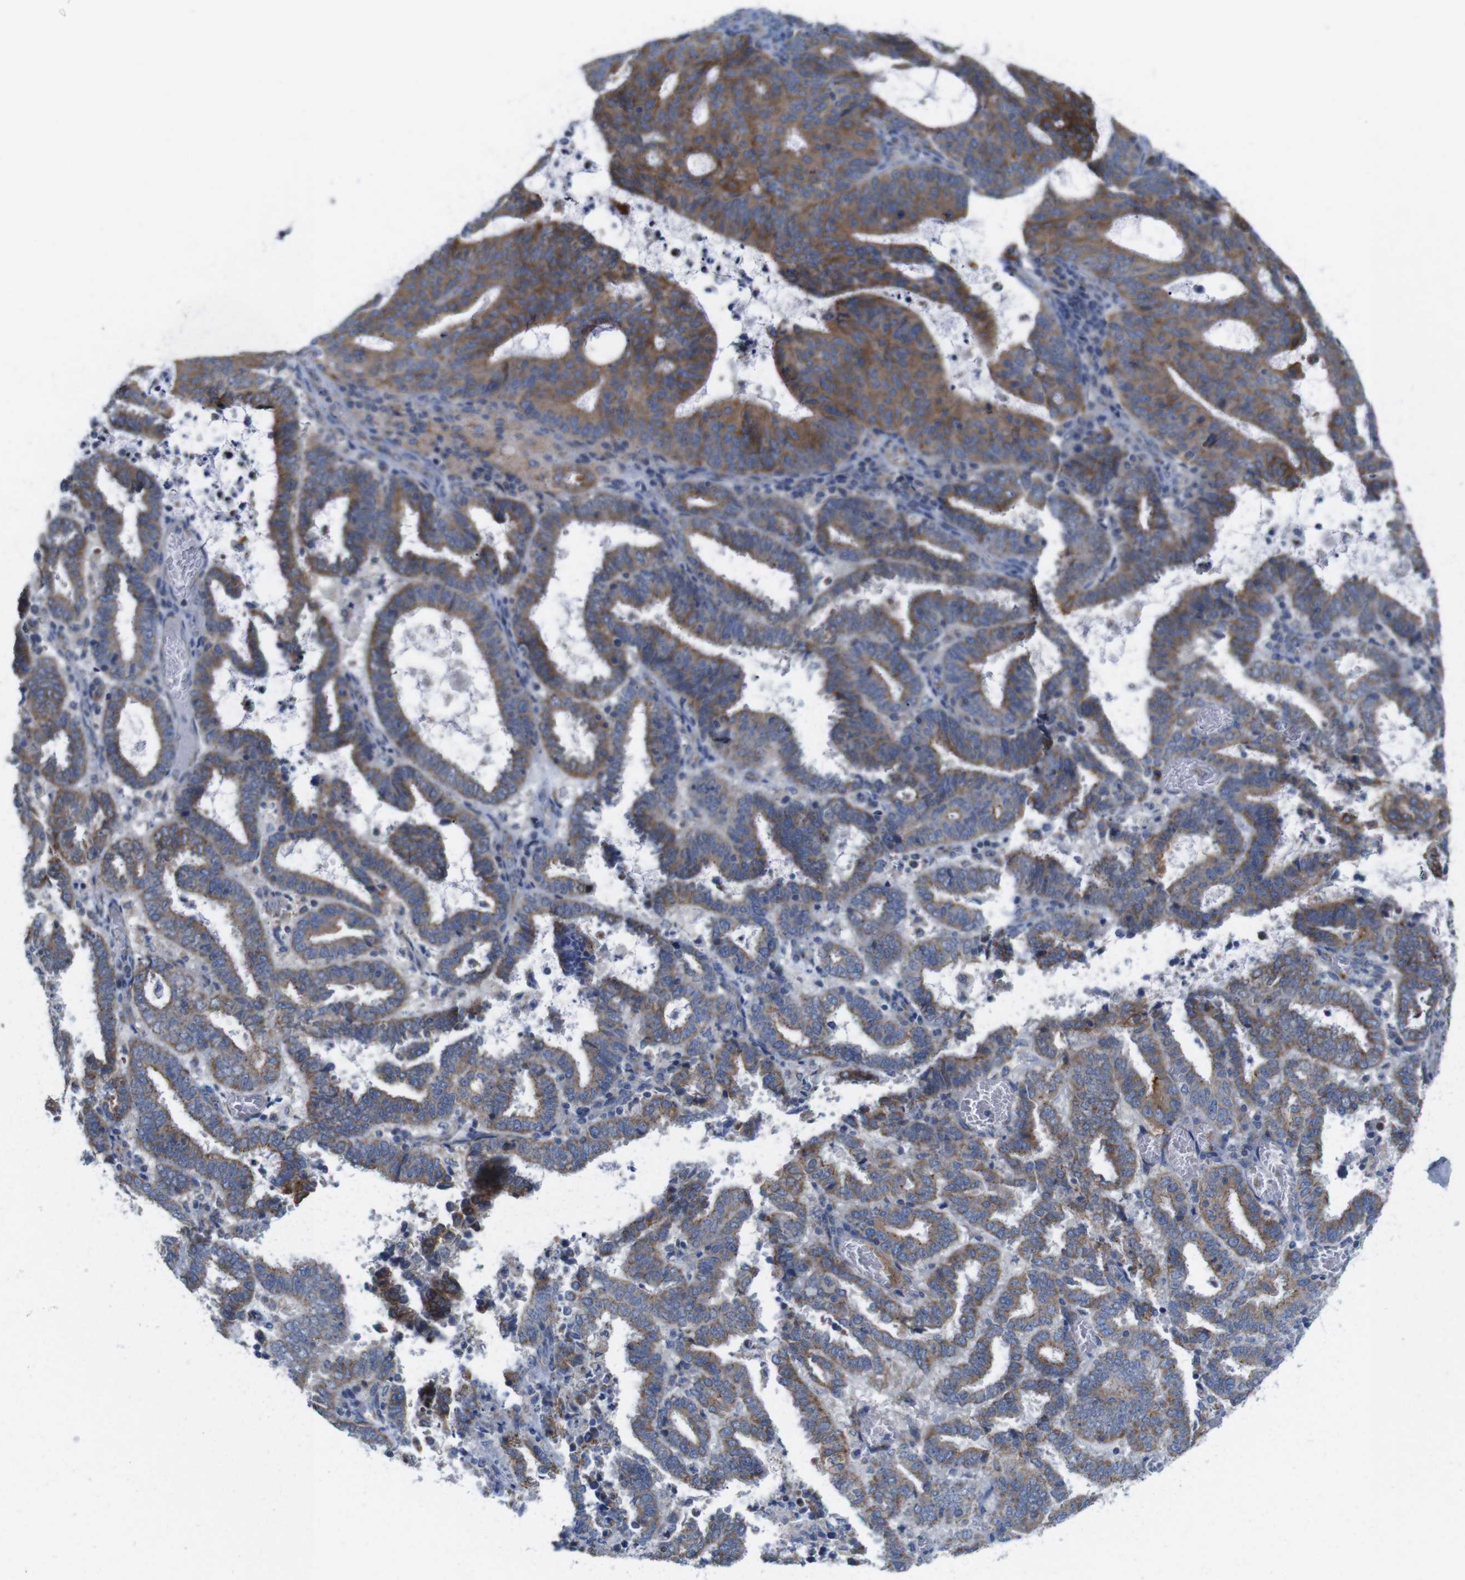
{"staining": {"intensity": "strong", "quantity": "25%-75%", "location": "cytoplasmic/membranous"}, "tissue": "endometrial cancer", "cell_type": "Tumor cells", "image_type": "cancer", "snomed": [{"axis": "morphology", "description": "Adenocarcinoma, NOS"}, {"axis": "topography", "description": "Uterus"}], "caption": "Protein analysis of endometrial cancer (adenocarcinoma) tissue reveals strong cytoplasmic/membranous staining in about 25%-75% of tumor cells. (DAB = brown stain, brightfield microscopy at high magnification).", "gene": "EFCAB14", "patient": {"sex": "female", "age": 83}}